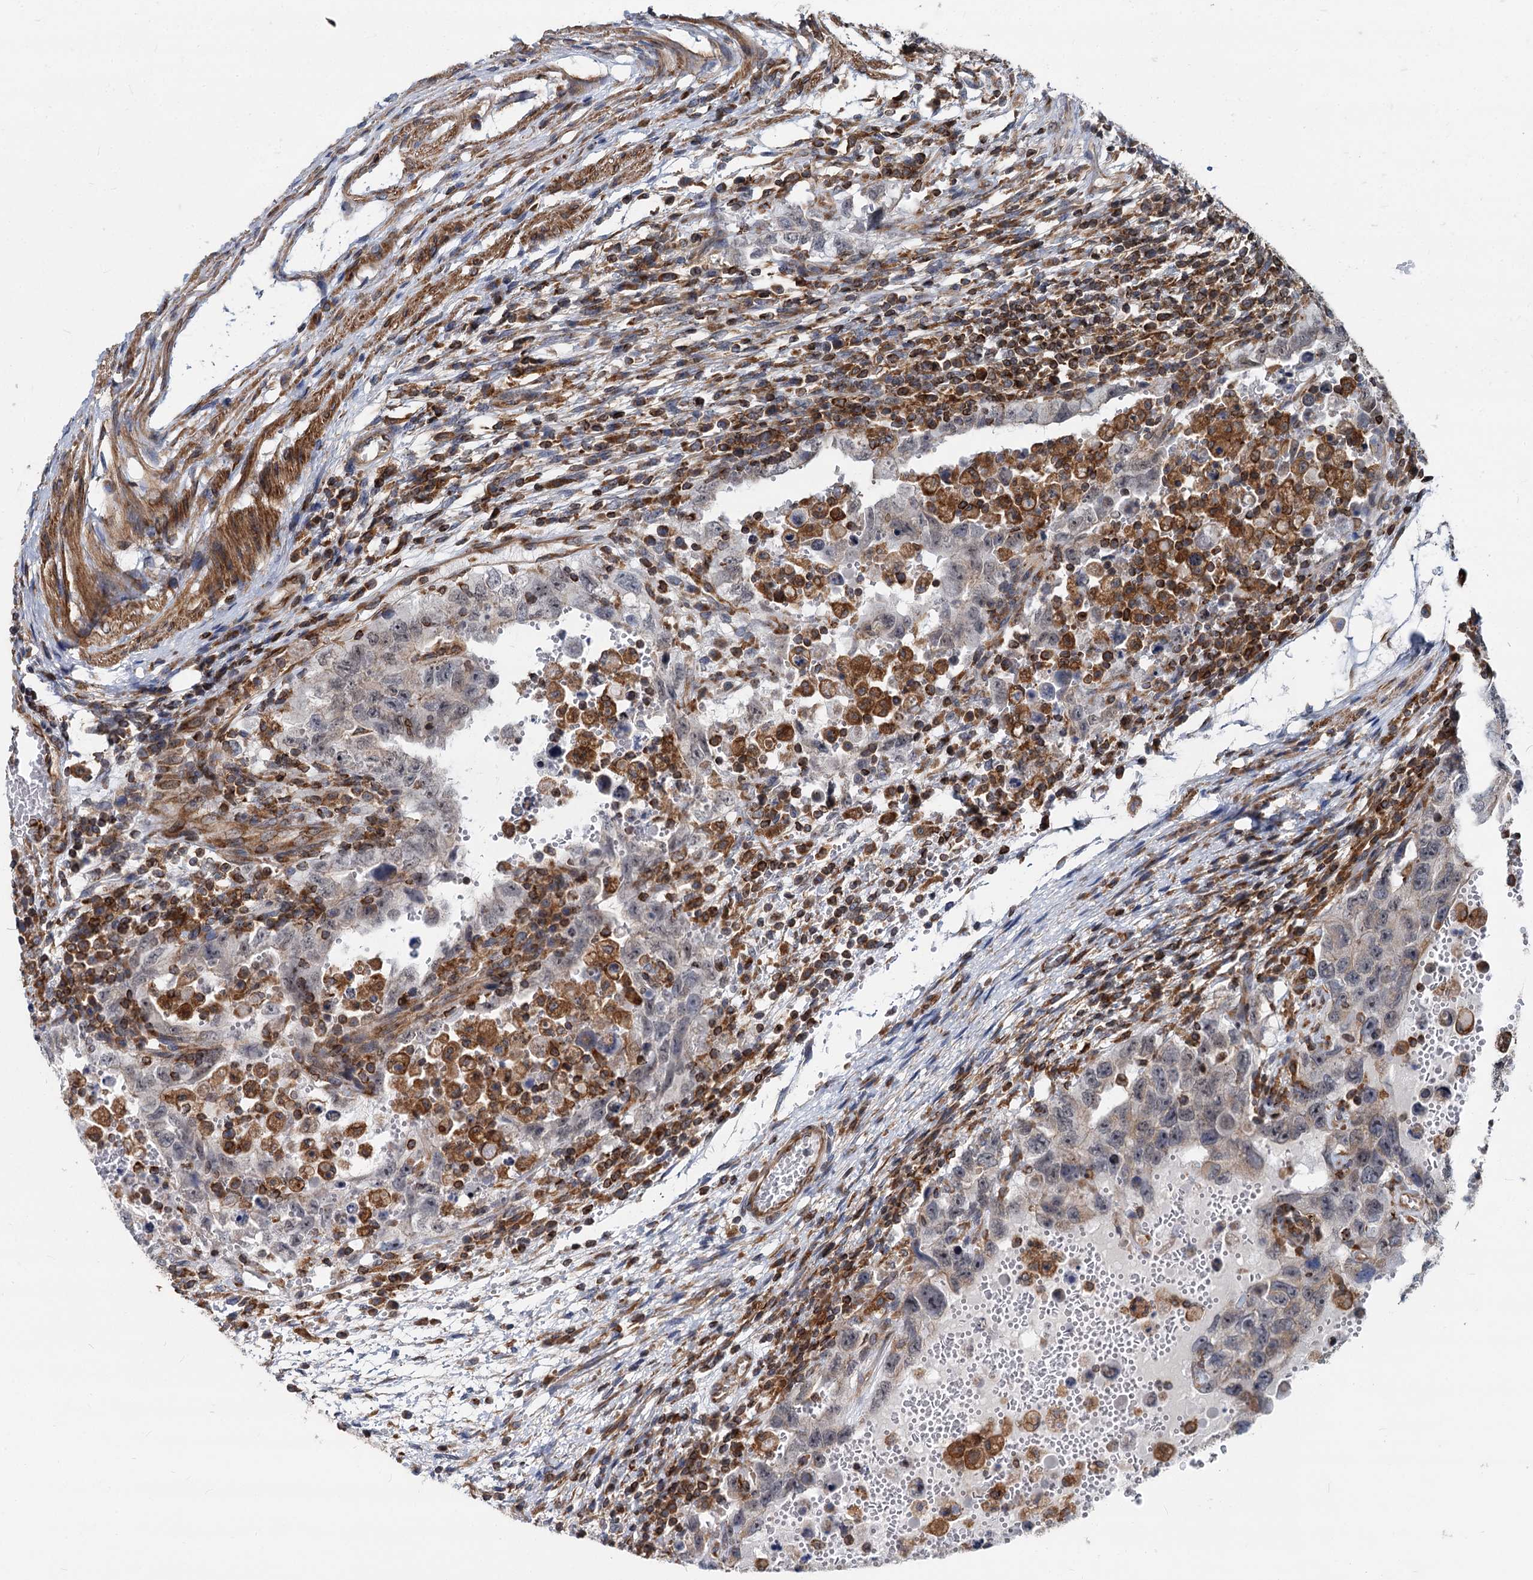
{"staining": {"intensity": "negative", "quantity": "none", "location": "none"}, "tissue": "testis cancer", "cell_type": "Tumor cells", "image_type": "cancer", "snomed": [{"axis": "morphology", "description": "Carcinoma, Embryonal, NOS"}, {"axis": "topography", "description": "Testis"}], "caption": "IHC image of testis cancer stained for a protein (brown), which displays no positivity in tumor cells.", "gene": "STIM1", "patient": {"sex": "male", "age": 26}}